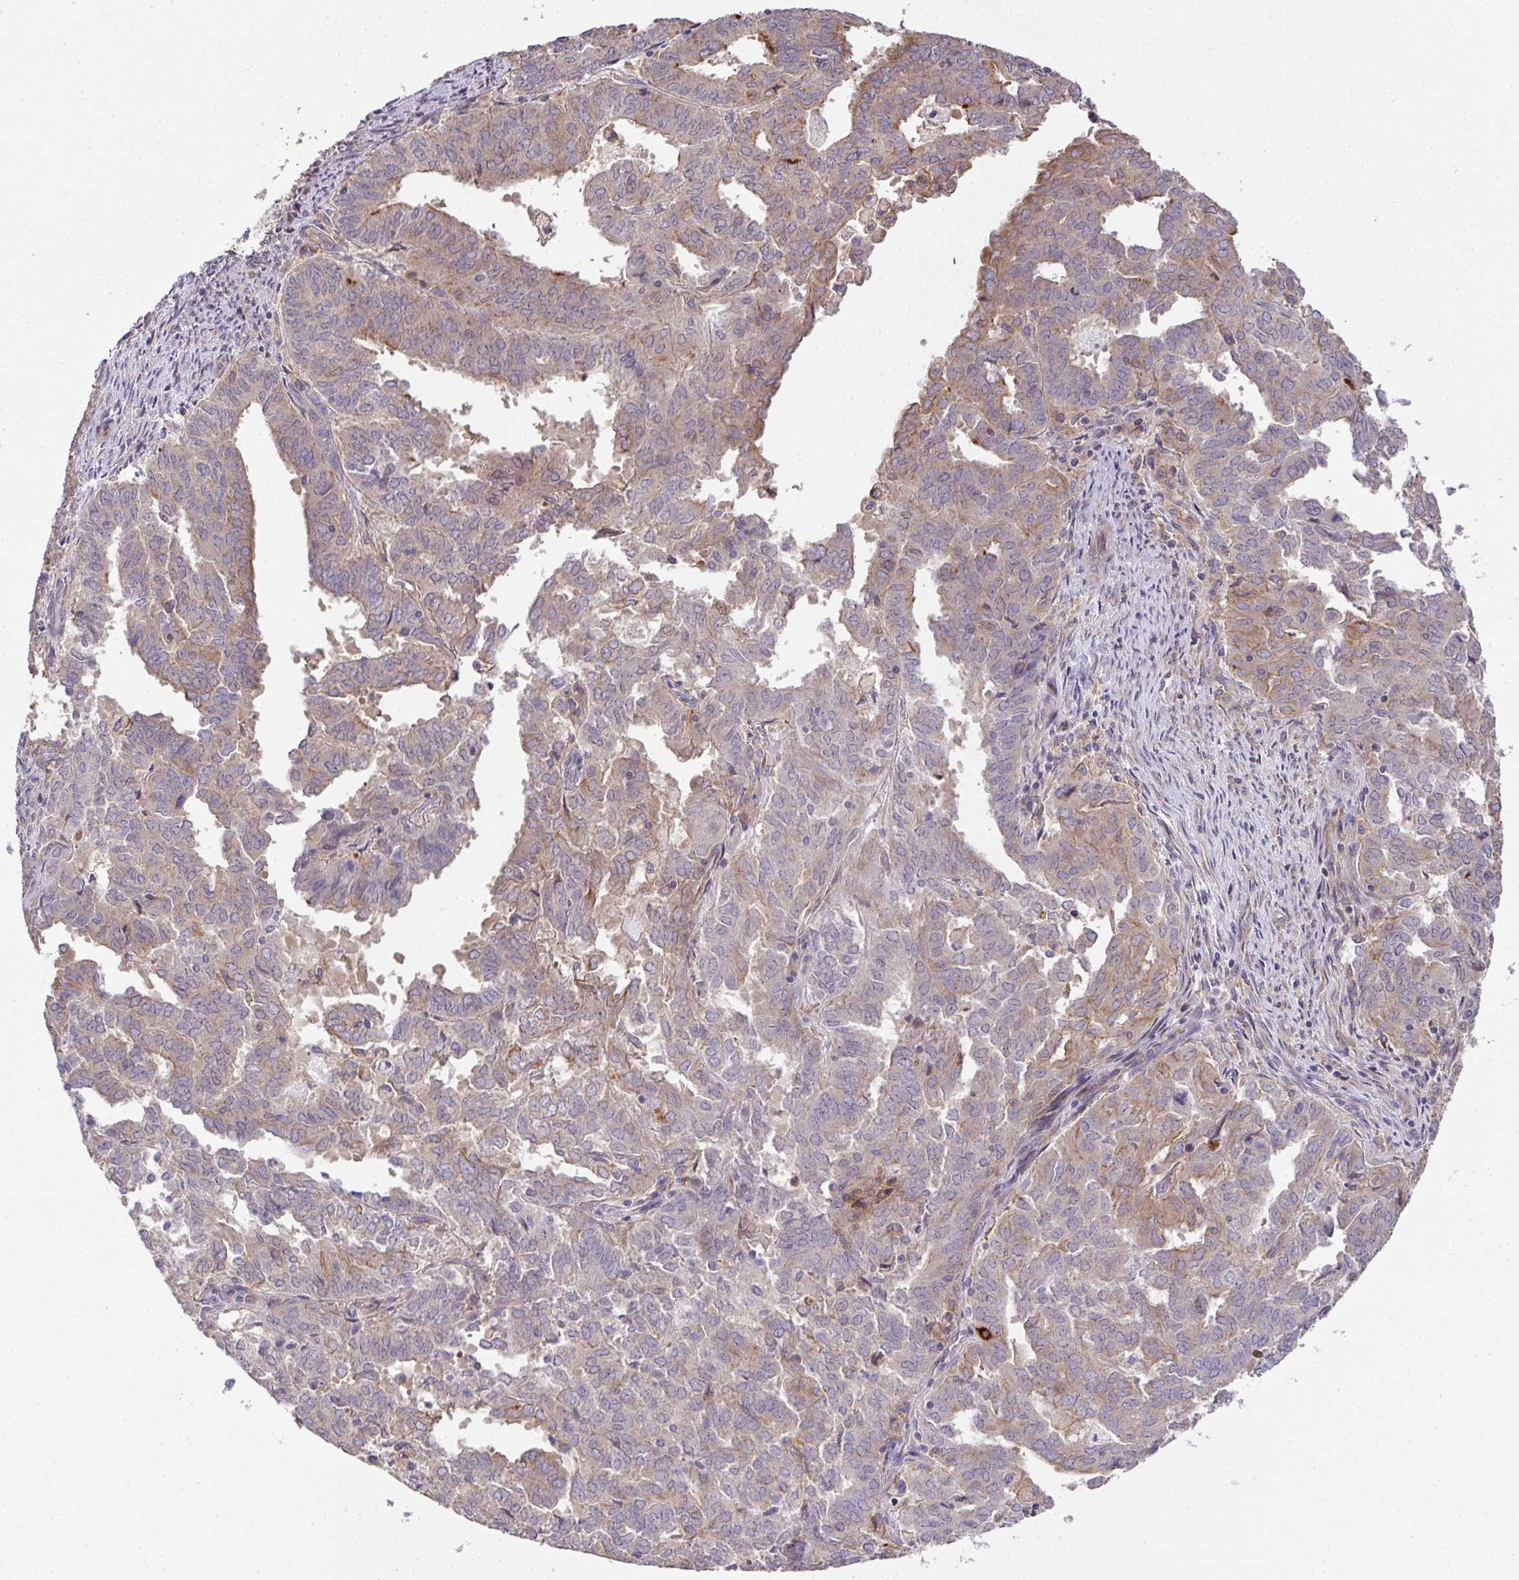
{"staining": {"intensity": "moderate", "quantity": "<25%", "location": "cytoplasmic/membranous"}, "tissue": "endometrial cancer", "cell_type": "Tumor cells", "image_type": "cancer", "snomed": [{"axis": "morphology", "description": "Adenocarcinoma, NOS"}, {"axis": "topography", "description": "Endometrium"}], "caption": "Immunohistochemistry histopathology image of human adenocarcinoma (endometrial) stained for a protein (brown), which demonstrates low levels of moderate cytoplasmic/membranous staining in approximately <25% of tumor cells.", "gene": "EEF1AKMT1", "patient": {"sex": "female", "age": 72}}